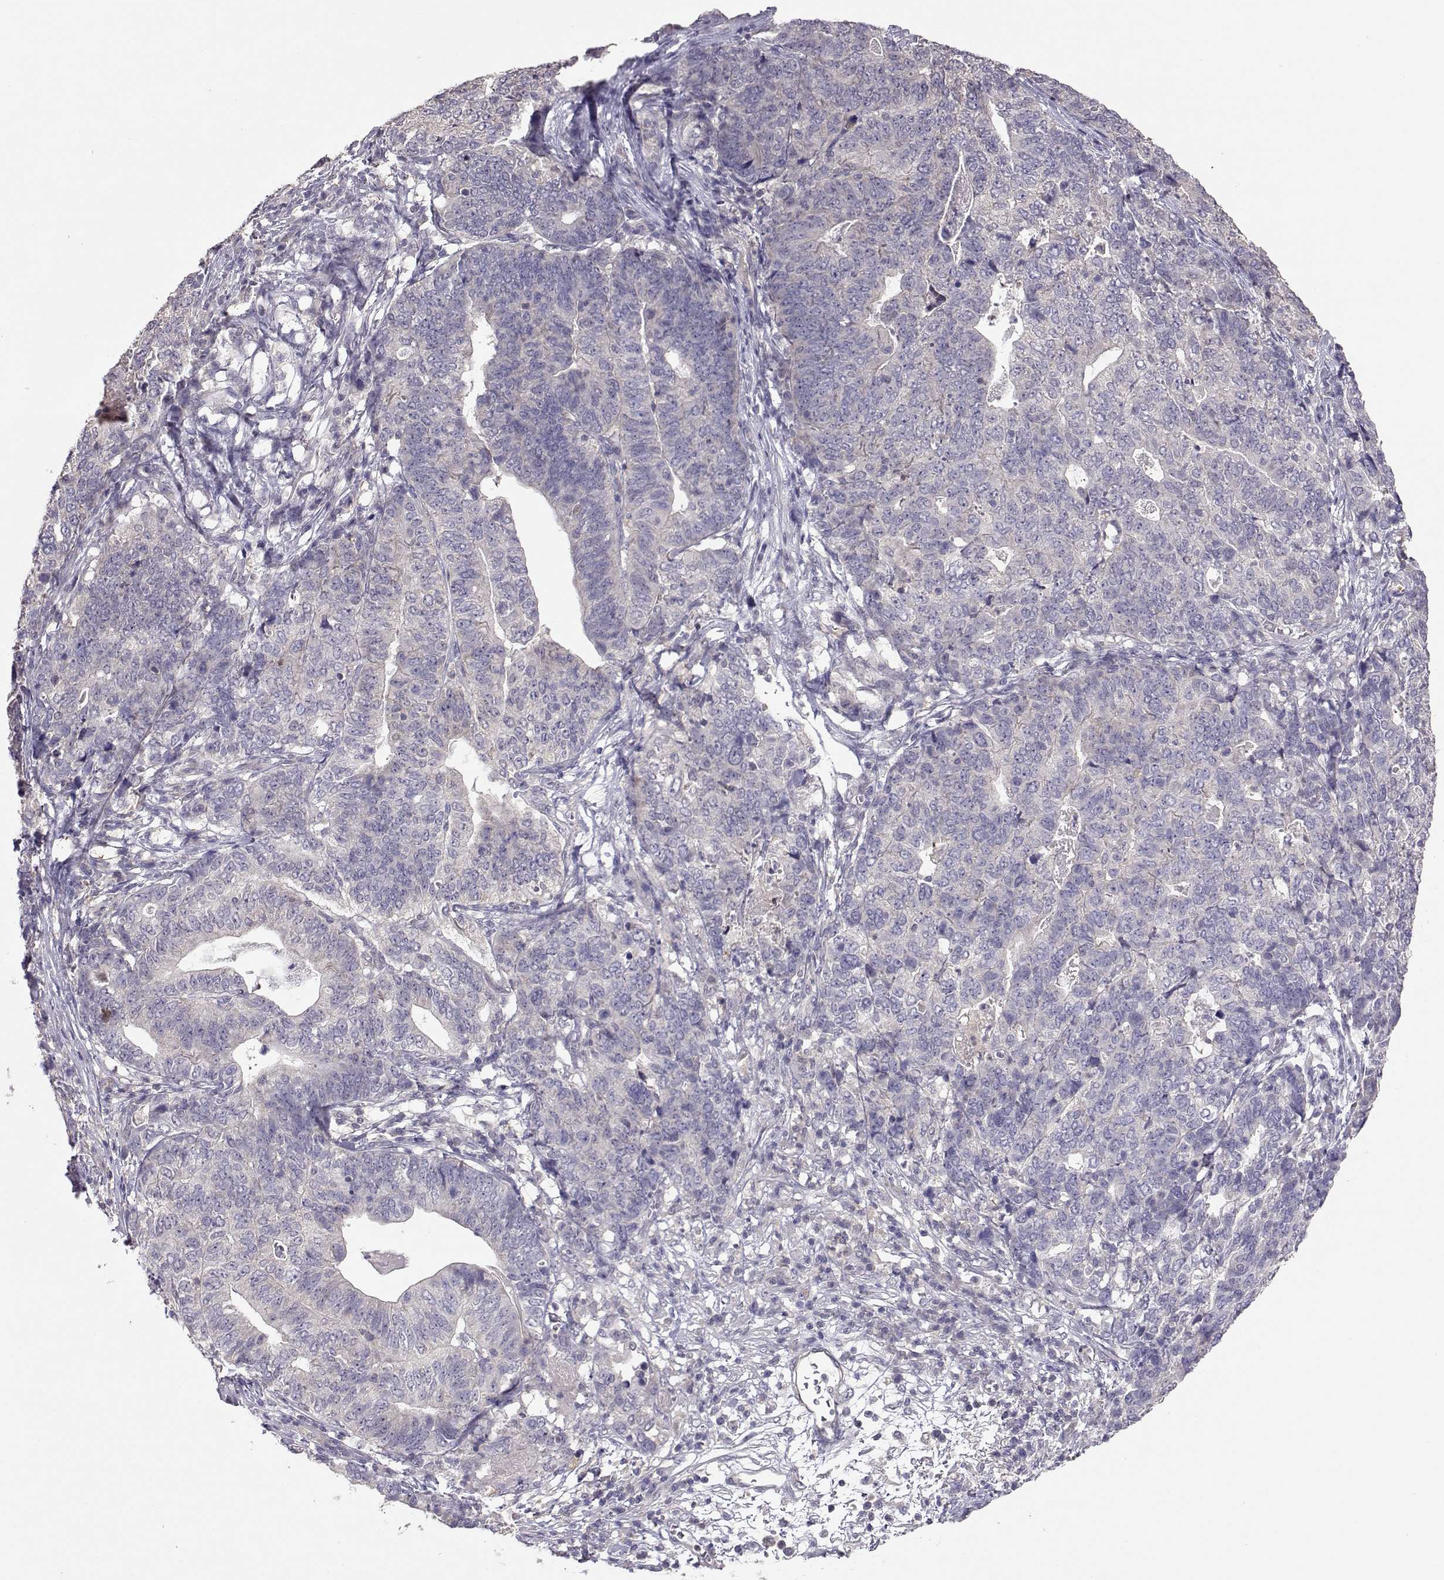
{"staining": {"intensity": "negative", "quantity": "none", "location": "none"}, "tissue": "stomach cancer", "cell_type": "Tumor cells", "image_type": "cancer", "snomed": [{"axis": "morphology", "description": "Adenocarcinoma, NOS"}, {"axis": "topography", "description": "Stomach, upper"}], "caption": "An immunohistochemistry (IHC) micrograph of stomach adenocarcinoma is shown. There is no staining in tumor cells of stomach adenocarcinoma.", "gene": "NCAM2", "patient": {"sex": "female", "age": 67}}